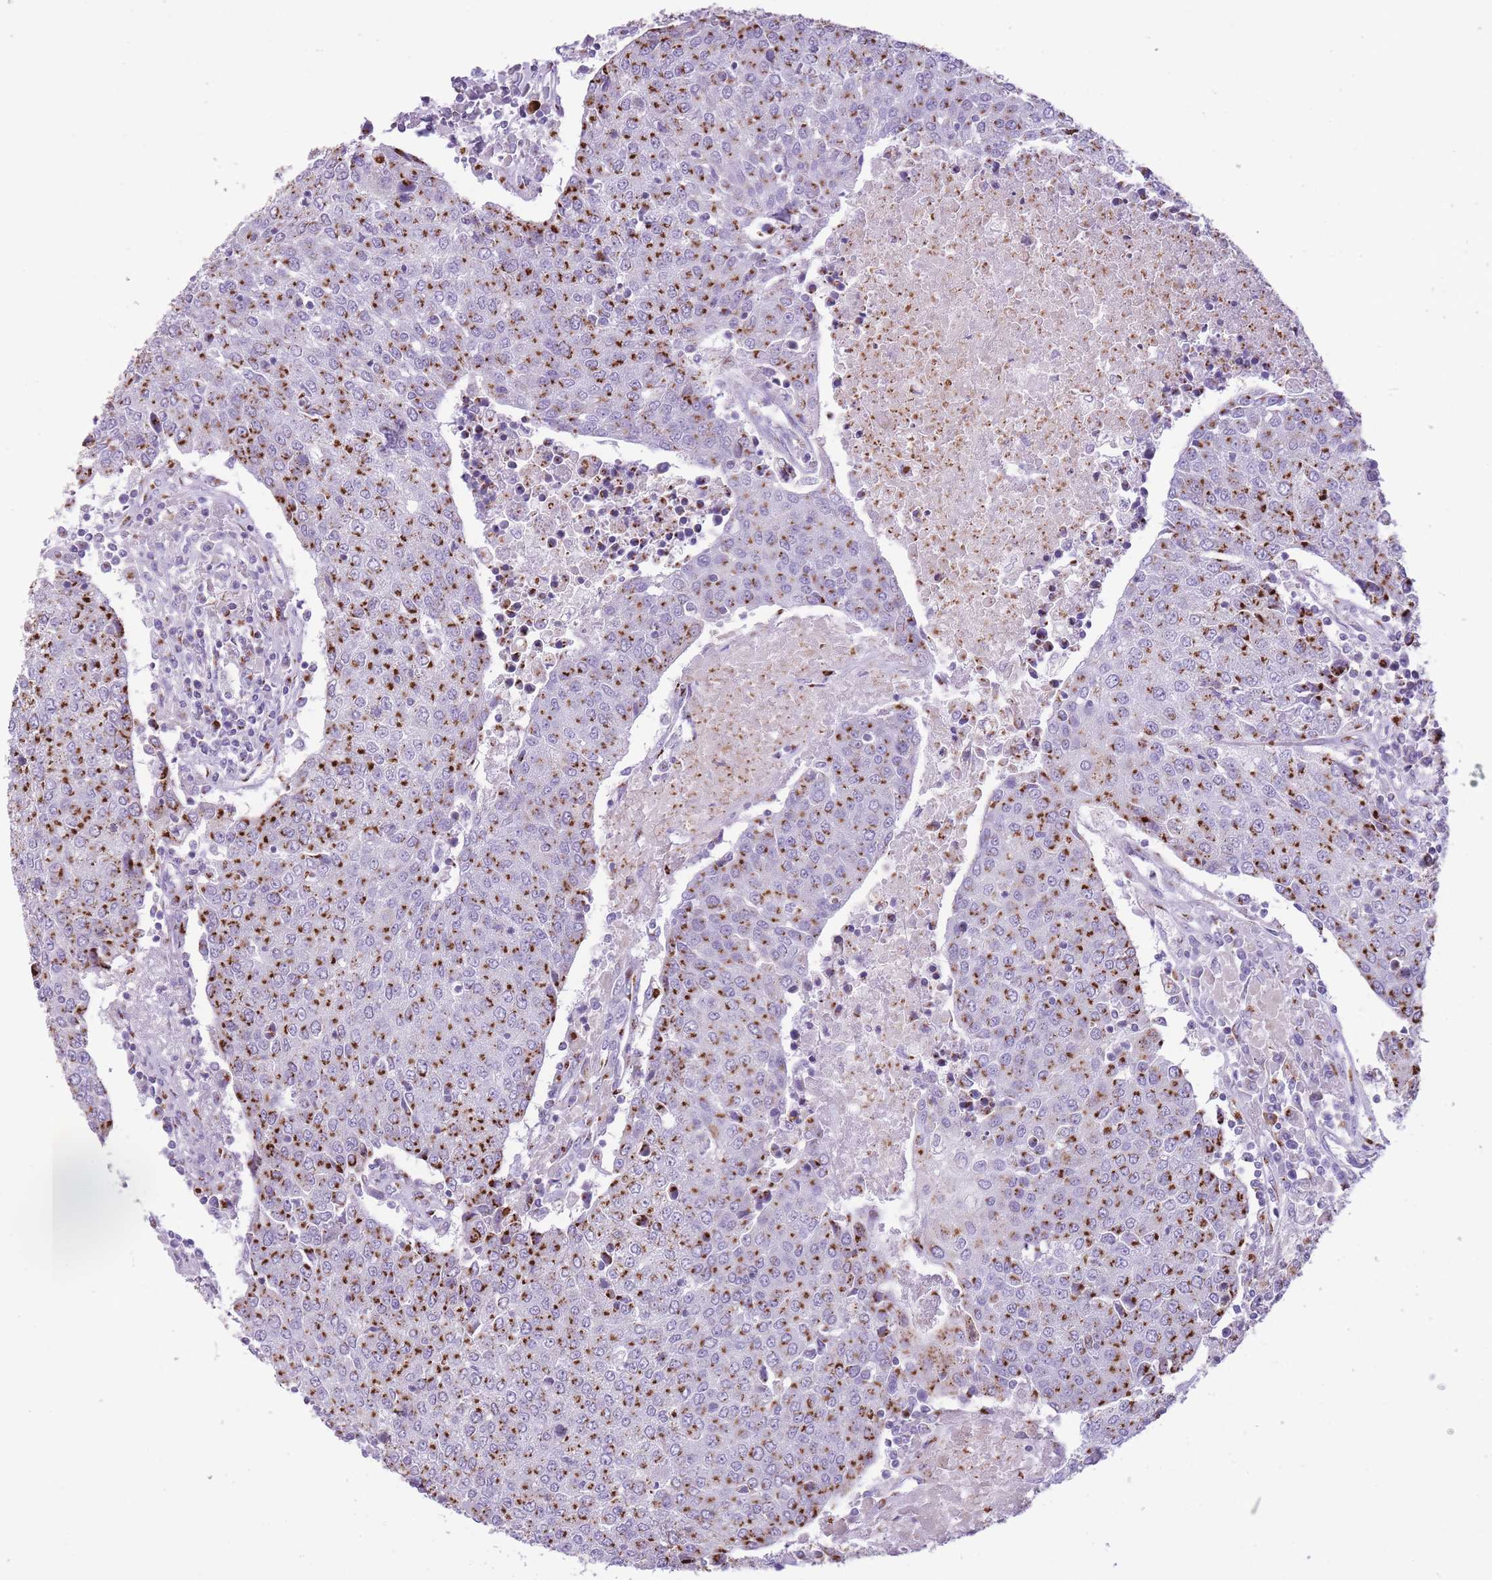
{"staining": {"intensity": "strong", "quantity": "25%-75%", "location": "cytoplasmic/membranous"}, "tissue": "urothelial cancer", "cell_type": "Tumor cells", "image_type": "cancer", "snomed": [{"axis": "morphology", "description": "Urothelial carcinoma, High grade"}, {"axis": "topography", "description": "Urinary bladder"}], "caption": "A brown stain labels strong cytoplasmic/membranous positivity of a protein in human high-grade urothelial carcinoma tumor cells.", "gene": "B4GALT2", "patient": {"sex": "female", "age": 85}}